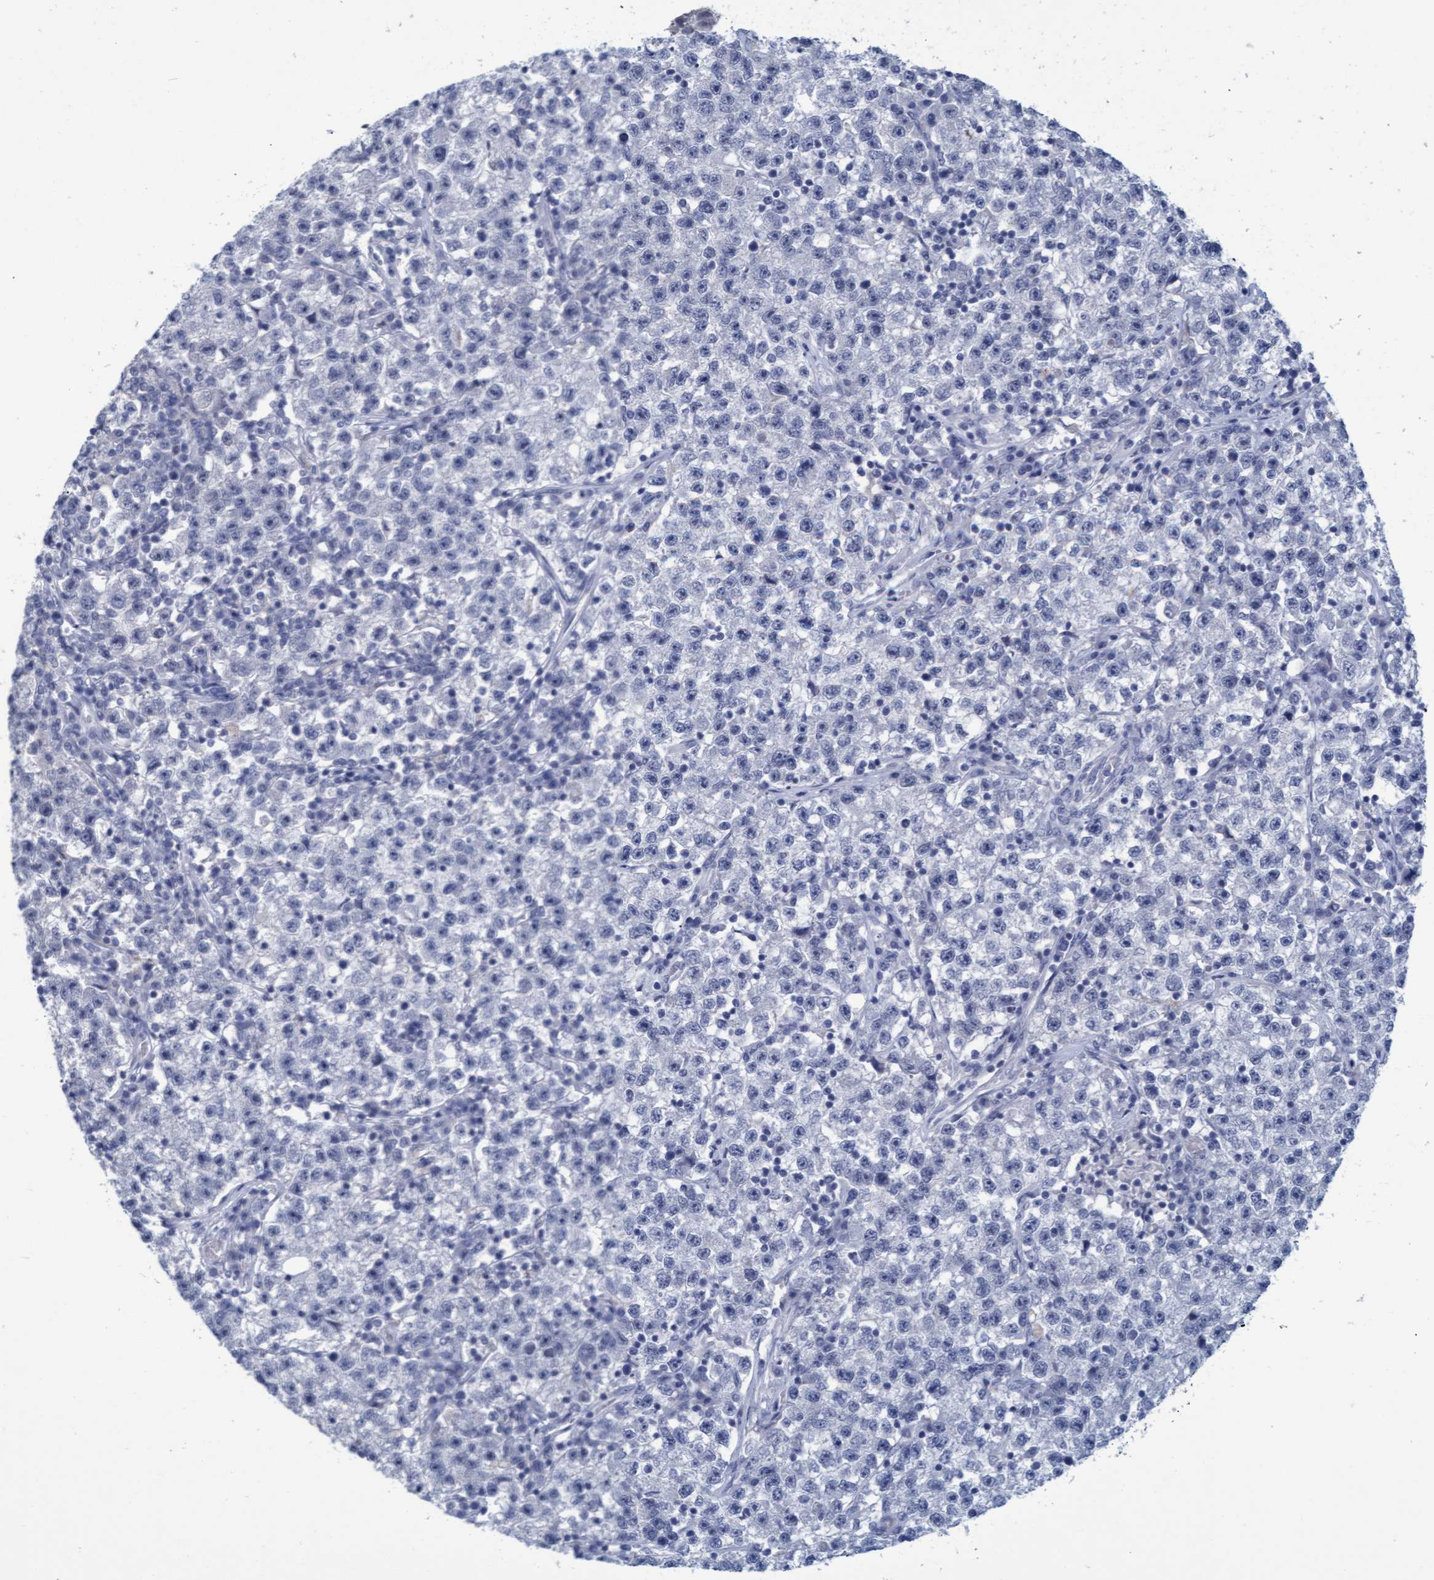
{"staining": {"intensity": "negative", "quantity": "none", "location": "none"}, "tissue": "testis cancer", "cell_type": "Tumor cells", "image_type": "cancer", "snomed": [{"axis": "morphology", "description": "Seminoma, NOS"}, {"axis": "topography", "description": "Testis"}], "caption": "Tumor cells are negative for brown protein staining in testis cancer.", "gene": "PROCA1", "patient": {"sex": "male", "age": 22}}